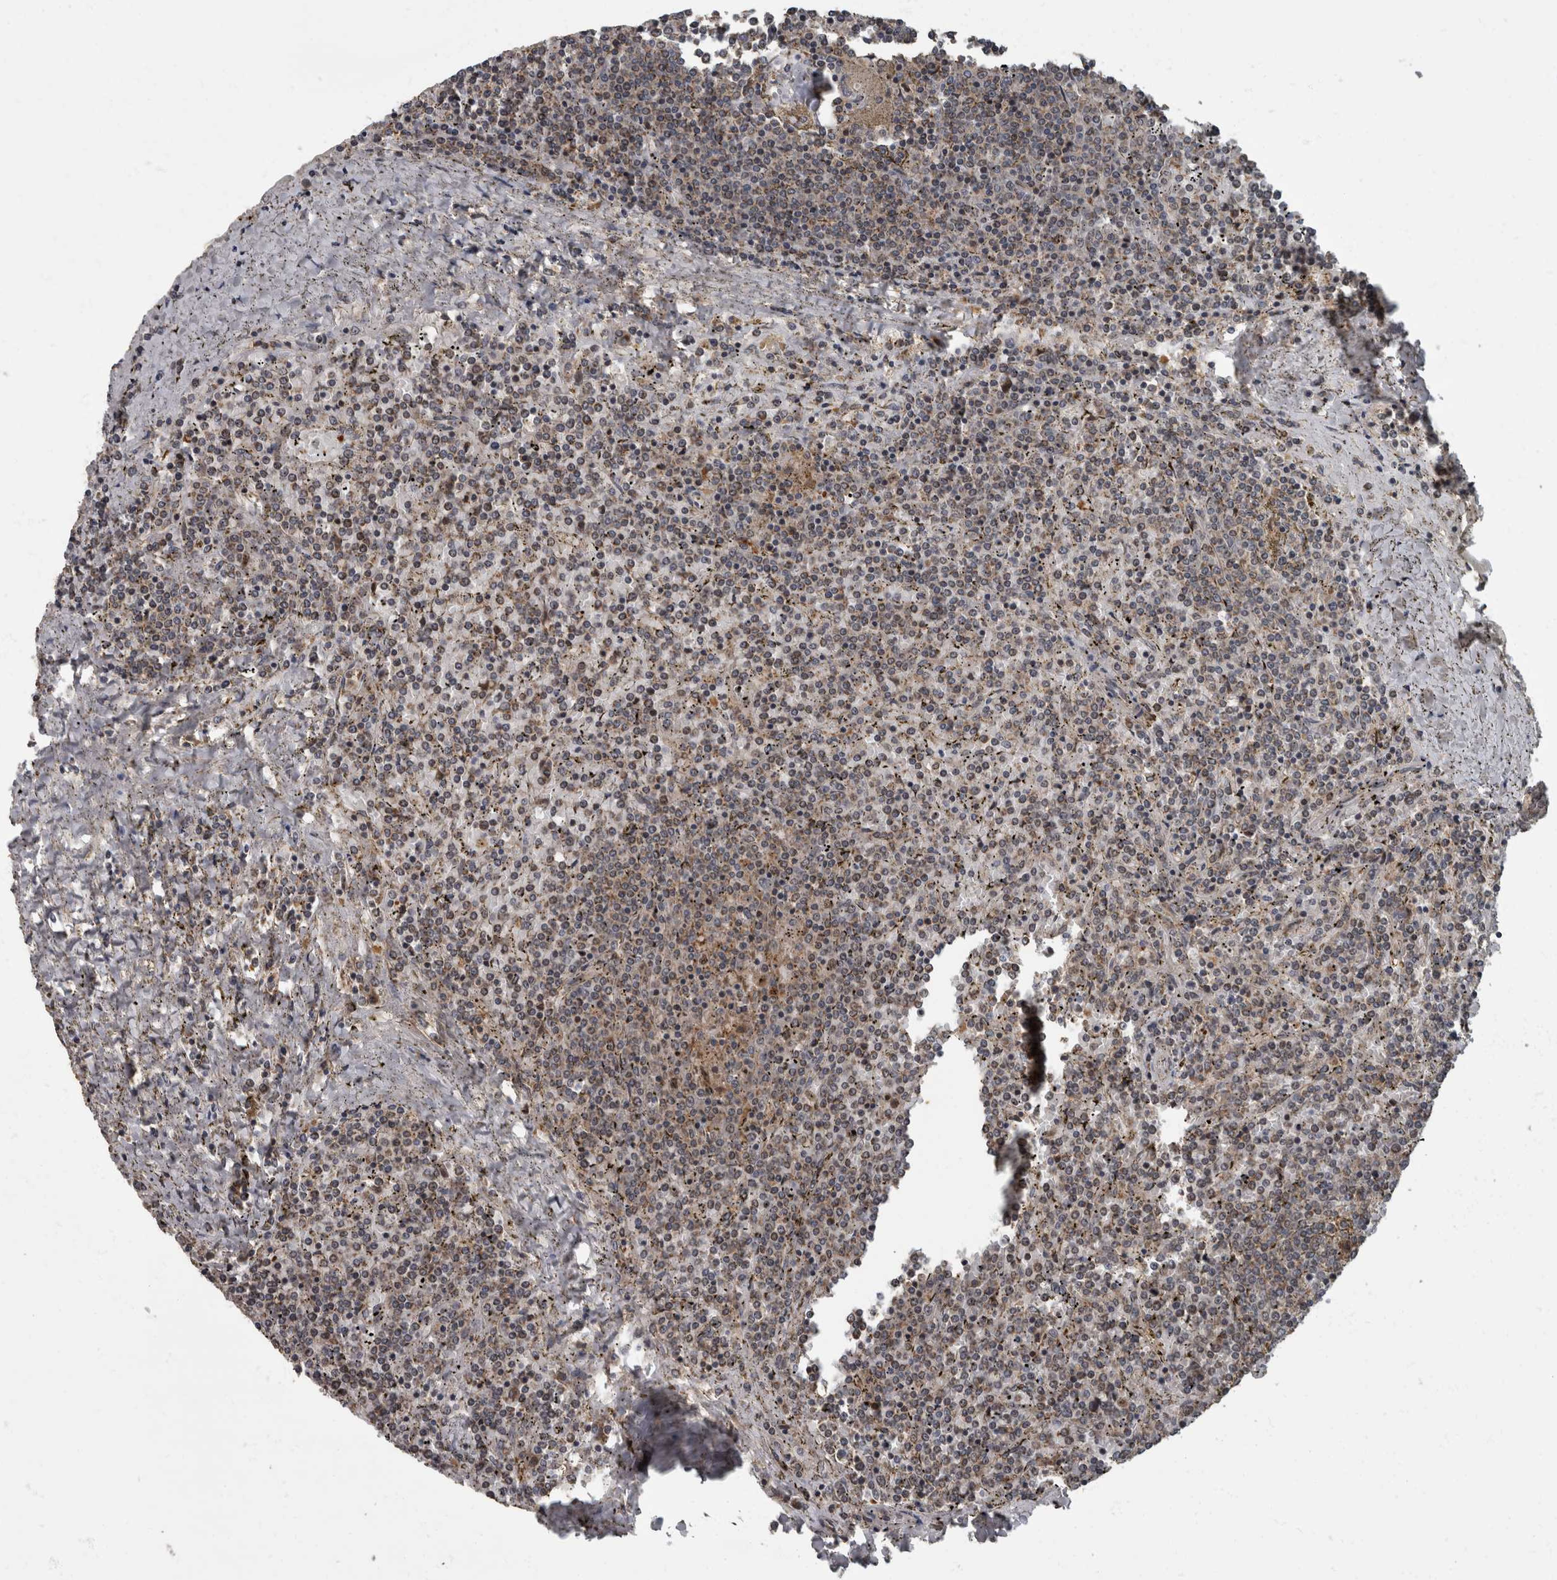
{"staining": {"intensity": "moderate", "quantity": "<25%", "location": "cytoplasmic/membranous"}, "tissue": "lymphoma", "cell_type": "Tumor cells", "image_type": "cancer", "snomed": [{"axis": "morphology", "description": "Malignant lymphoma, non-Hodgkin's type, Low grade"}, {"axis": "topography", "description": "Spleen"}], "caption": "Brown immunohistochemical staining in human malignant lymphoma, non-Hodgkin's type (low-grade) demonstrates moderate cytoplasmic/membranous expression in about <25% of tumor cells. (Brightfield microscopy of DAB IHC at high magnification).", "gene": "RABGGTB", "patient": {"sex": "female", "age": 19}}